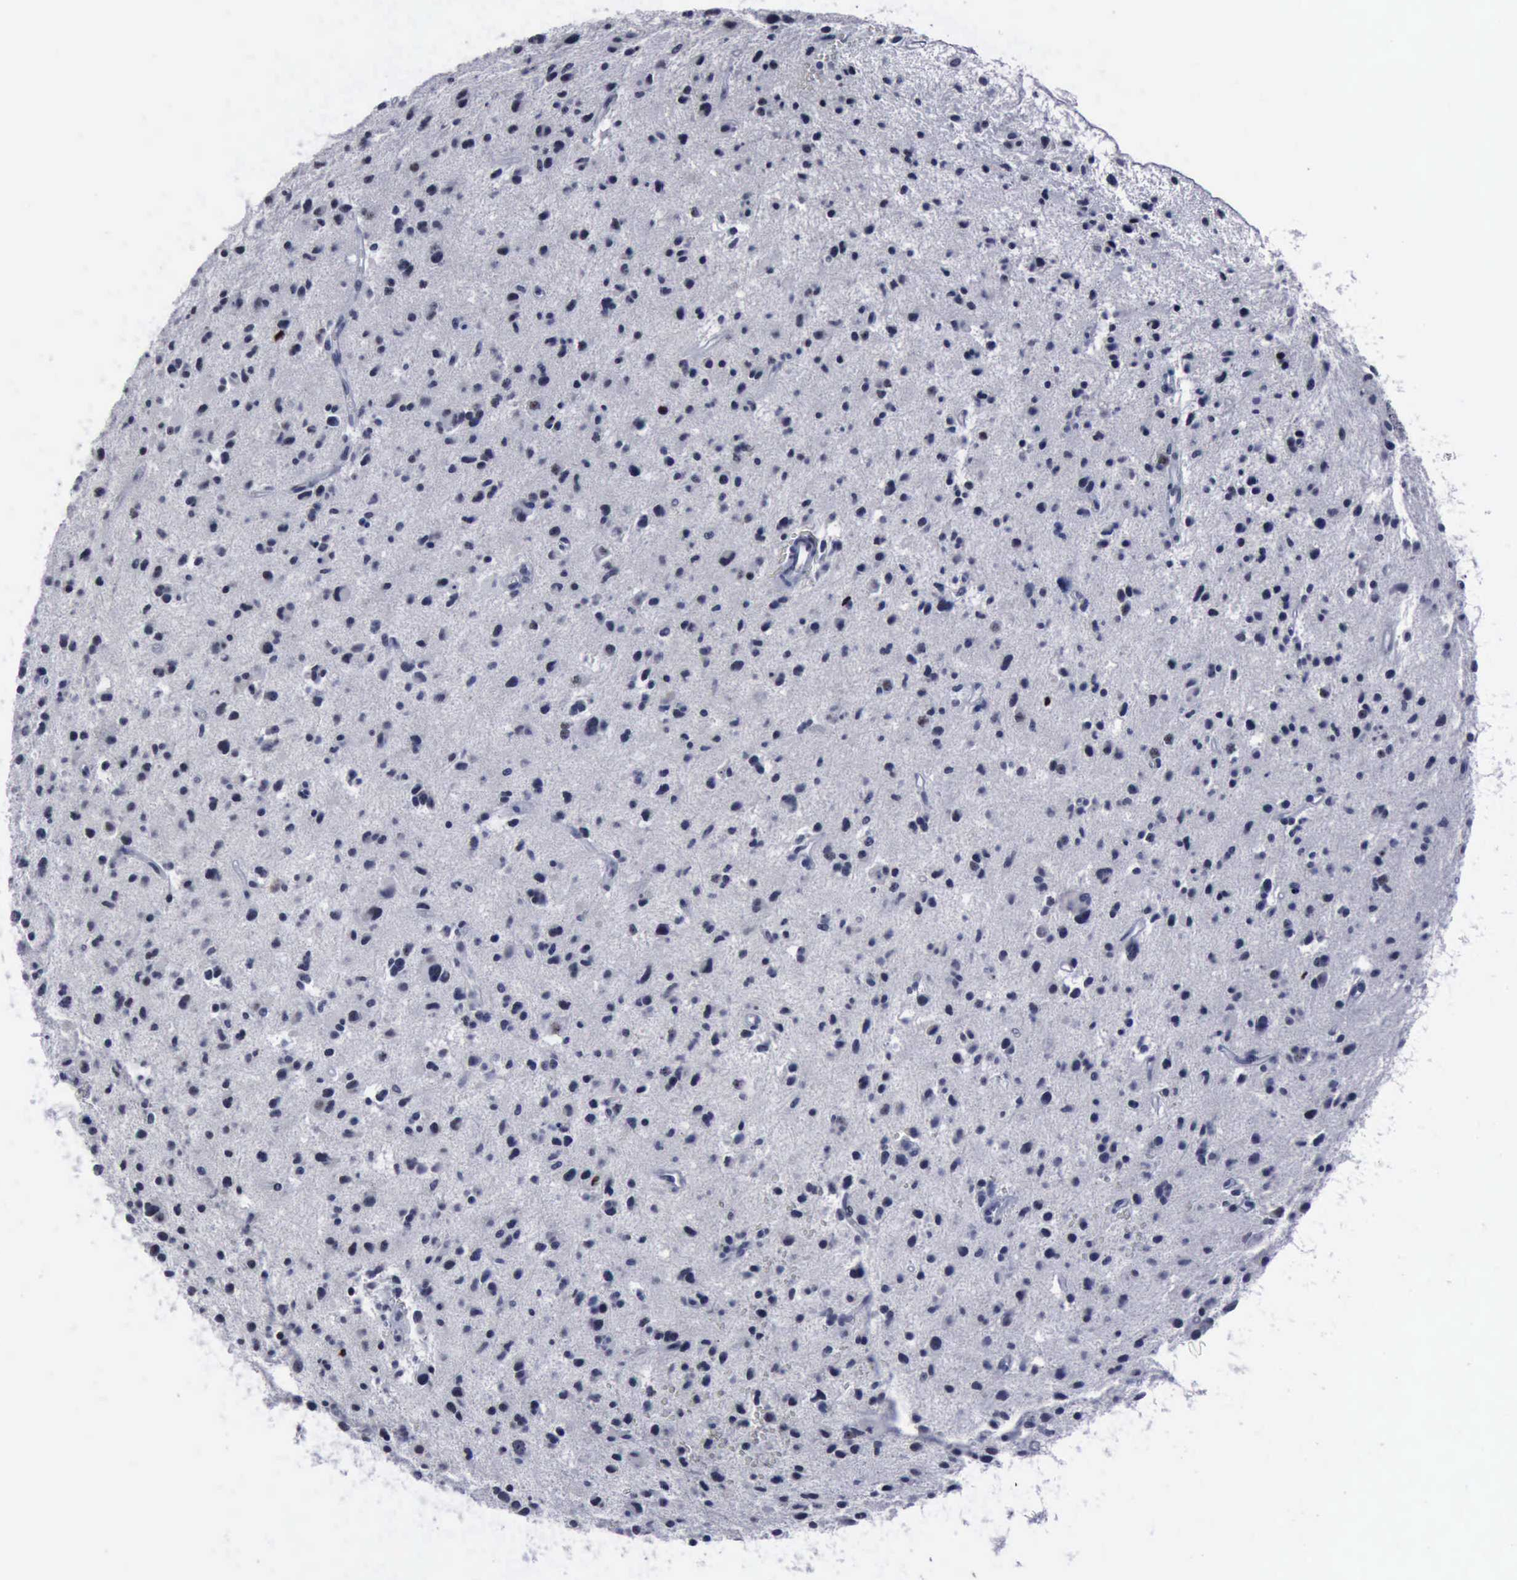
{"staining": {"intensity": "negative", "quantity": "none", "location": "none"}, "tissue": "glioma", "cell_type": "Tumor cells", "image_type": "cancer", "snomed": [{"axis": "morphology", "description": "Glioma, malignant, Low grade"}, {"axis": "topography", "description": "Brain"}], "caption": "Immunohistochemical staining of human malignant low-grade glioma shows no significant positivity in tumor cells.", "gene": "BRD1", "patient": {"sex": "female", "age": 46}}